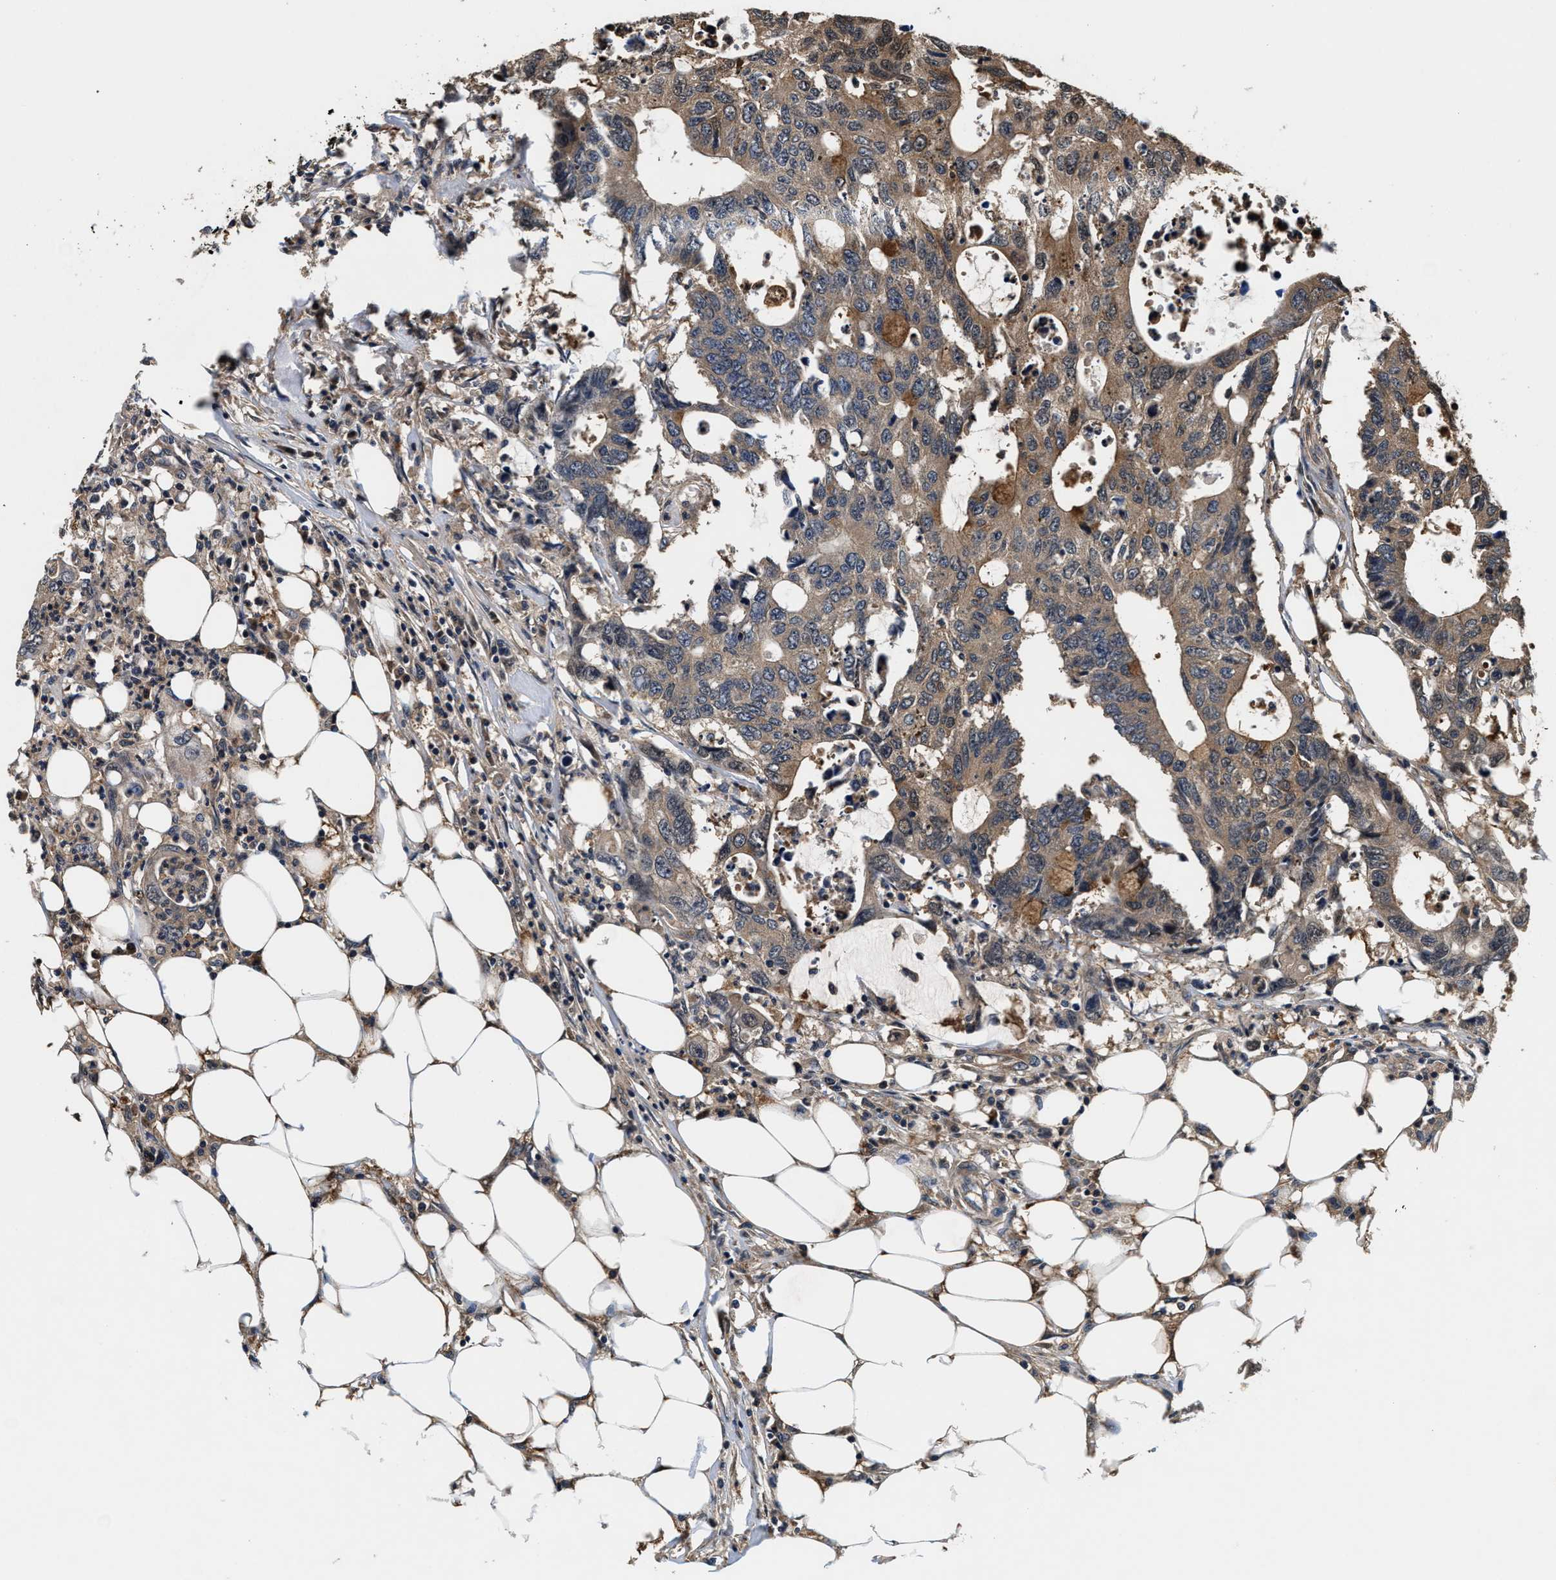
{"staining": {"intensity": "weak", "quantity": ">75%", "location": "cytoplasmic/membranous"}, "tissue": "colorectal cancer", "cell_type": "Tumor cells", "image_type": "cancer", "snomed": [{"axis": "morphology", "description": "Adenocarcinoma, NOS"}, {"axis": "topography", "description": "Colon"}], "caption": "This is a photomicrograph of IHC staining of colorectal cancer (adenocarcinoma), which shows weak expression in the cytoplasmic/membranous of tumor cells.", "gene": "PHPT1", "patient": {"sex": "male", "age": 71}}